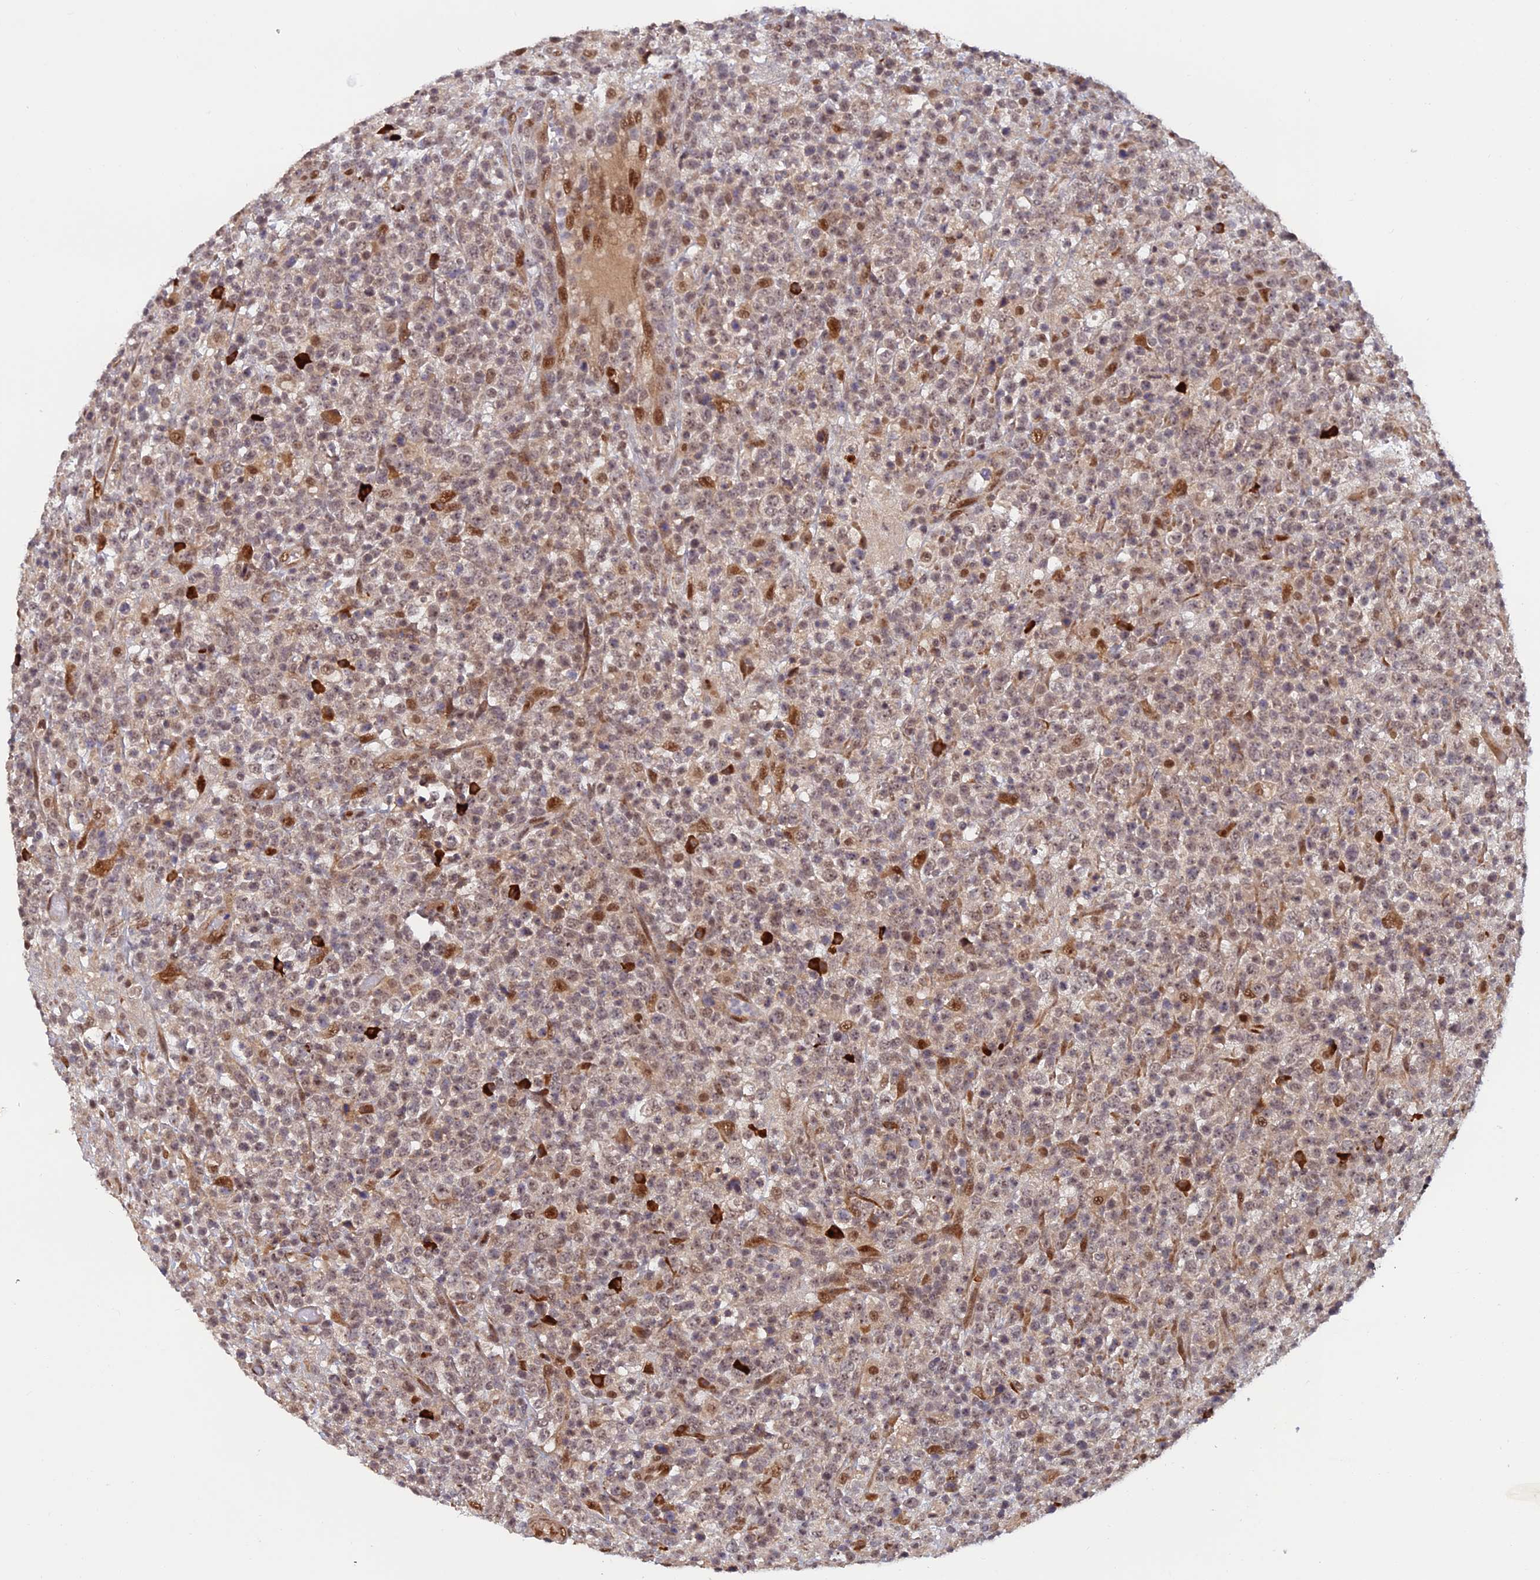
{"staining": {"intensity": "weak", "quantity": "25%-75%", "location": "nuclear"}, "tissue": "lymphoma", "cell_type": "Tumor cells", "image_type": "cancer", "snomed": [{"axis": "morphology", "description": "Malignant lymphoma, non-Hodgkin's type, High grade"}, {"axis": "topography", "description": "Colon"}], "caption": "The immunohistochemical stain highlights weak nuclear staining in tumor cells of high-grade malignant lymphoma, non-Hodgkin's type tissue.", "gene": "ZNF565", "patient": {"sex": "female", "age": 53}}